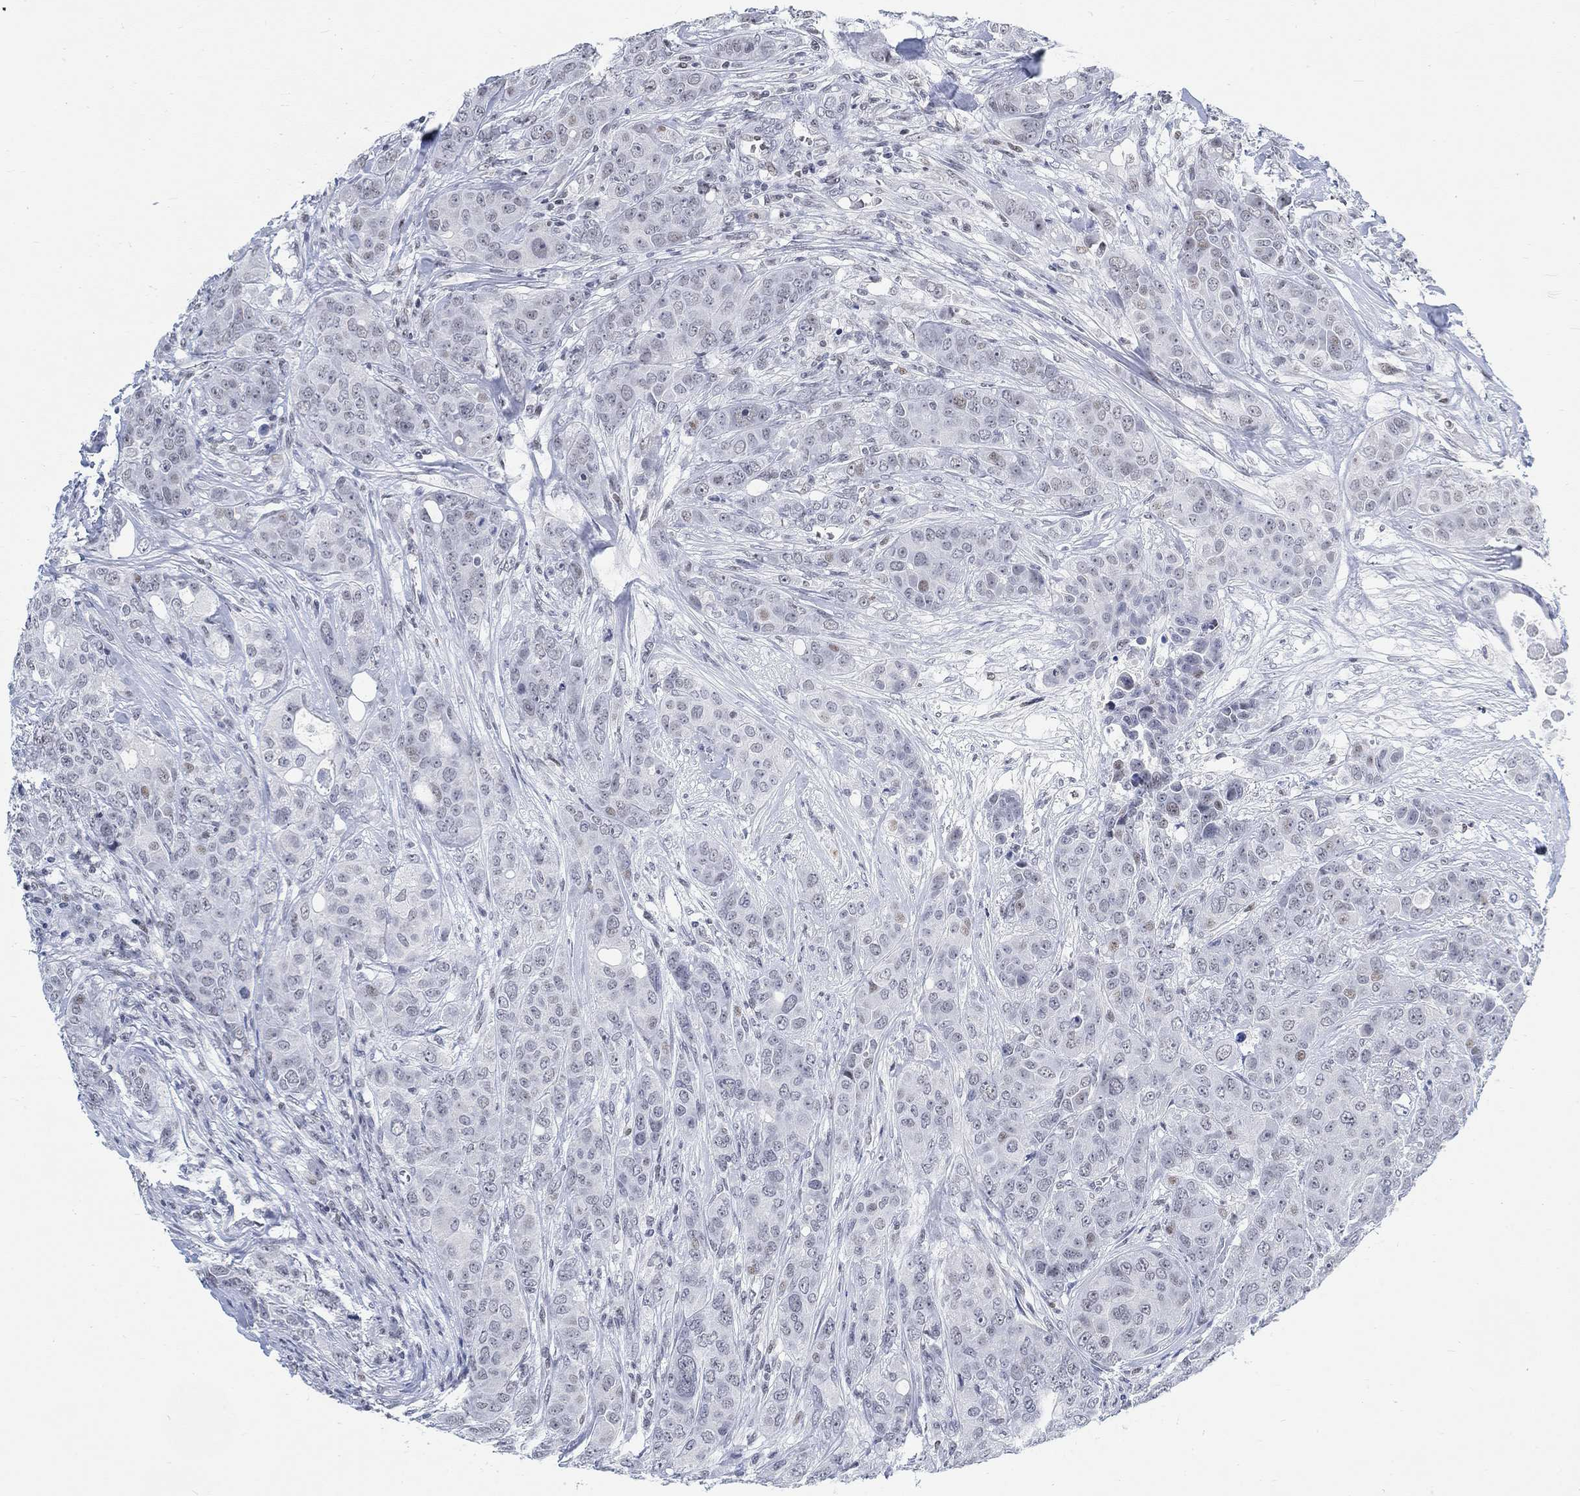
{"staining": {"intensity": "negative", "quantity": "none", "location": "none"}, "tissue": "breast cancer", "cell_type": "Tumor cells", "image_type": "cancer", "snomed": [{"axis": "morphology", "description": "Duct carcinoma"}, {"axis": "topography", "description": "Breast"}], "caption": "A micrograph of human breast cancer (invasive ductal carcinoma) is negative for staining in tumor cells.", "gene": "KCNH8", "patient": {"sex": "female", "age": 43}}